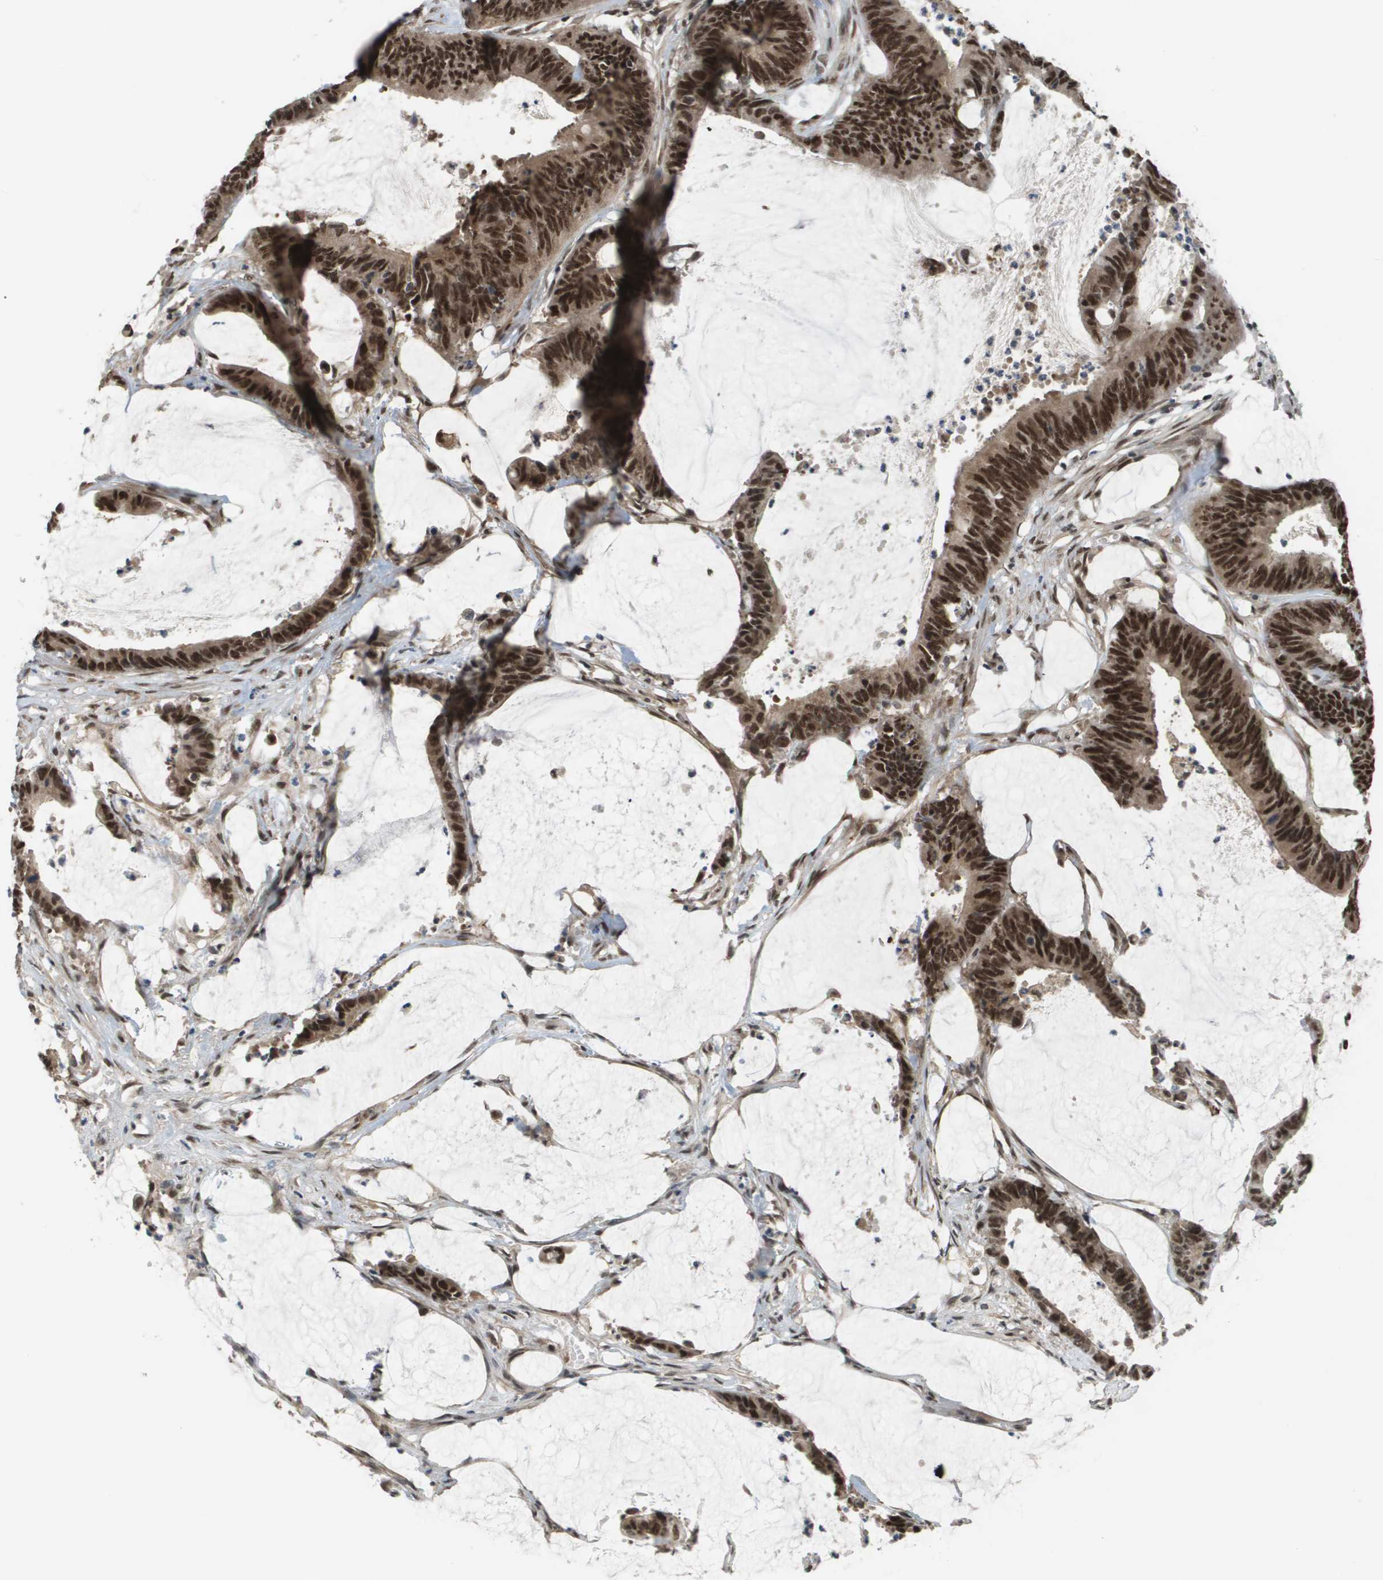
{"staining": {"intensity": "strong", "quantity": ">75%", "location": "cytoplasmic/membranous,nuclear"}, "tissue": "colorectal cancer", "cell_type": "Tumor cells", "image_type": "cancer", "snomed": [{"axis": "morphology", "description": "Adenocarcinoma, NOS"}, {"axis": "topography", "description": "Rectum"}], "caption": "Colorectal cancer stained with a protein marker shows strong staining in tumor cells.", "gene": "PRCC", "patient": {"sex": "female", "age": 66}}